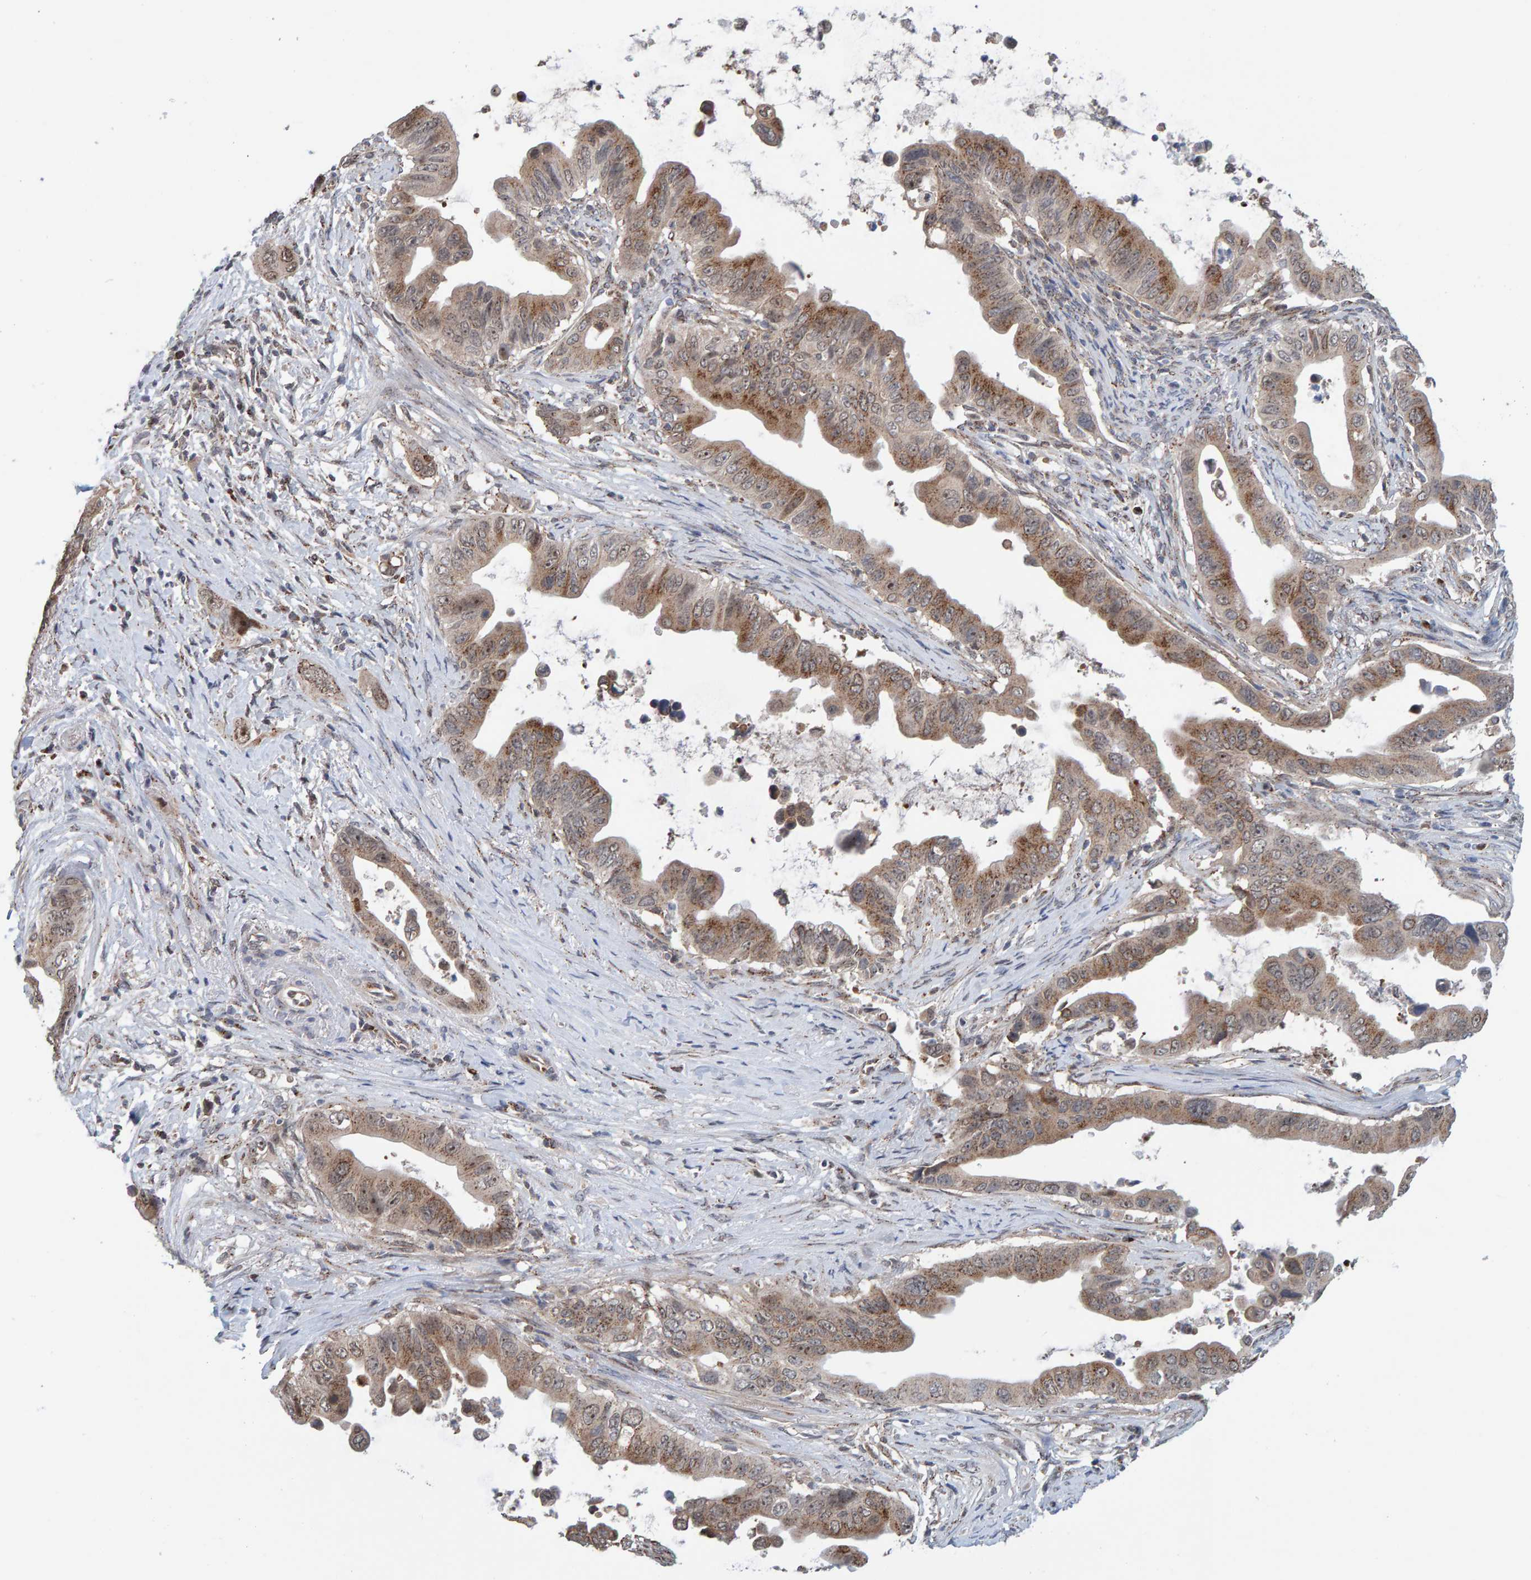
{"staining": {"intensity": "weak", "quantity": ">75%", "location": "cytoplasmic/membranous"}, "tissue": "pancreatic cancer", "cell_type": "Tumor cells", "image_type": "cancer", "snomed": [{"axis": "morphology", "description": "Adenocarcinoma, NOS"}, {"axis": "topography", "description": "Pancreas"}], "caption": "Protein staining demonstrates weak cytoplasmic/membranous staining in approximately >75% of tumor cells in adenocarcinoma (pancreatic). The staining was performed using DAB (3,3'-diaminobenzidine), with brown indicating positive protein expression. Nuclei are stained blue with hematoxylin.", "gene": "CCDC25", "patient": {"sex": "female", "age": 72}}